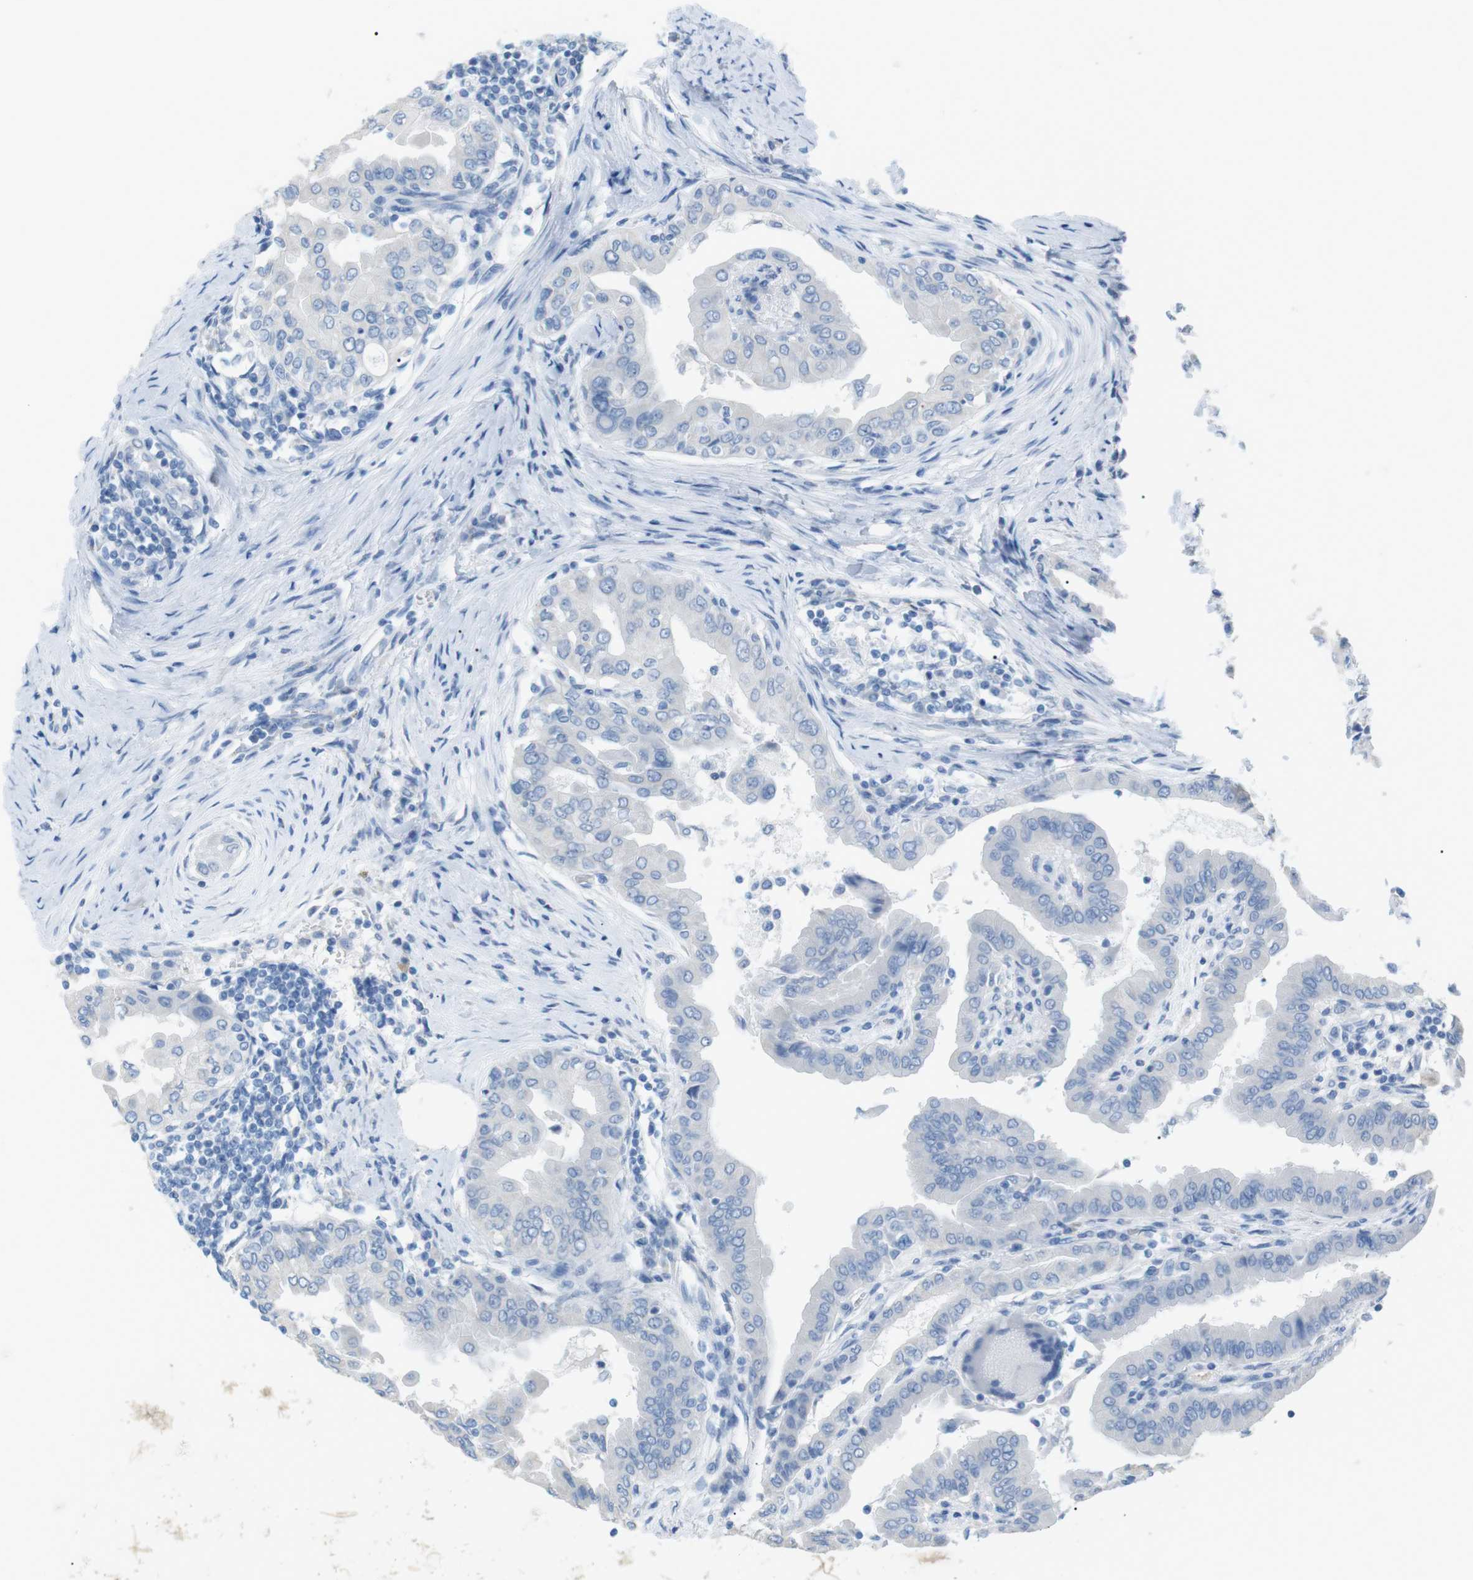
{"staining": {"intensity": "negative", "quantity": "none", "location": "none"}, "tissue": "thyroid cancer", "cell_type": "Tumor cells", "image_type": "cancer", "snomed": [{"axis": "morphology", "description": "Papillary adenocarcinoma, NOS"}, {"axis": "topography", "description": "Thyroid gland"}], "caption": "DAB (3,3'-diaminobenzidine) immunohistochemical staining of human thyroid cancer (papillary adenocarcinoma) reveals no significant positivity in tumor cells. (DAB immunohistochemistry visualized using brightfield microscopy, high magnification).", "gene": "SALL4", "patient": {"sex": "male", "age": 33}}